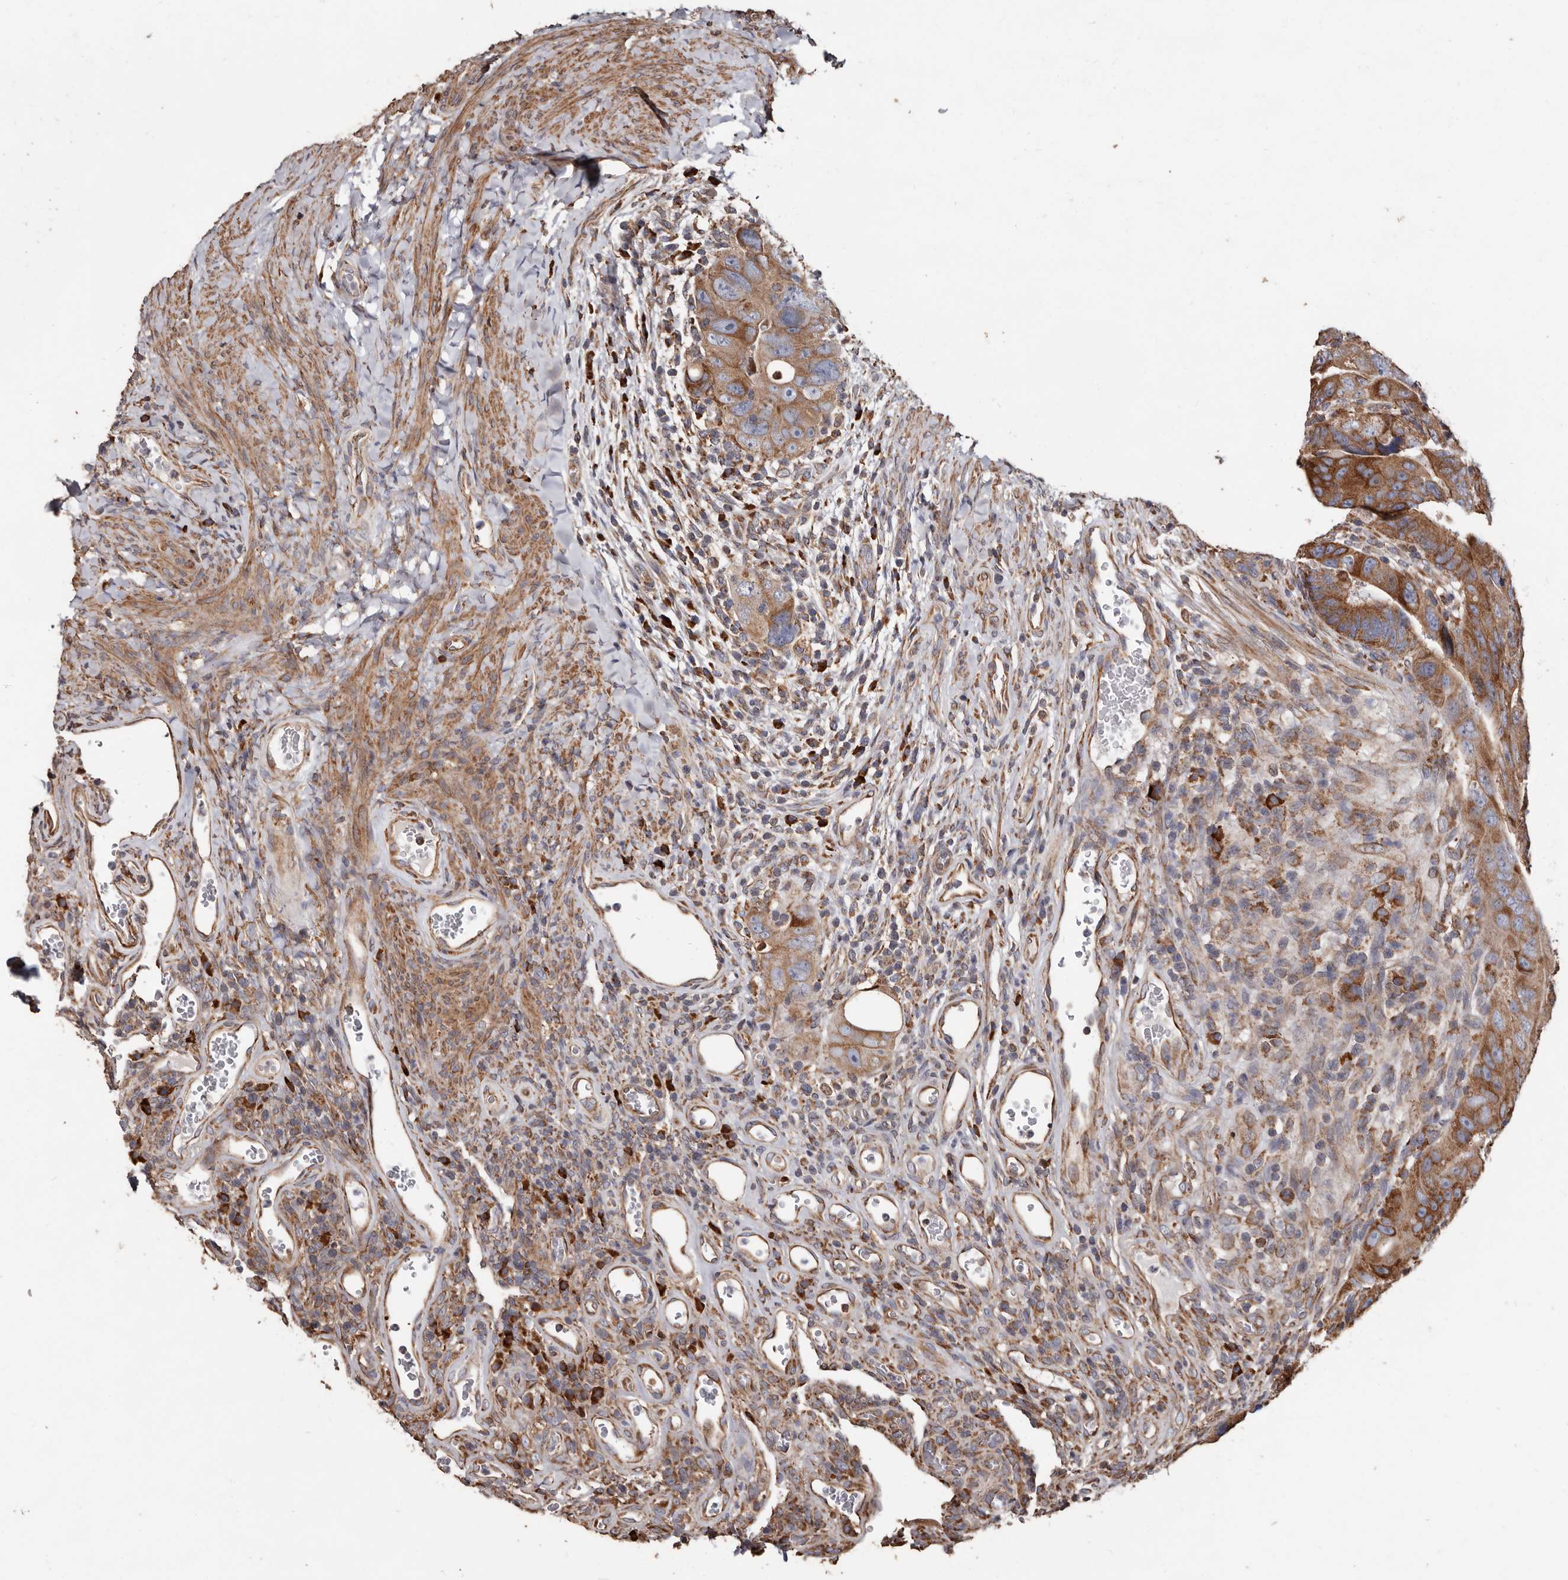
{"staining": {"intensity": "moderate", "quantity": ">75%", "location": "cytoplasmic/membranous"}, "tissue": "colorectal cancer", "cell_type": "Tumor cells", "image_type": "cancer", "snomed": [{"axis": "morphology", "description": "Adenocarcinoma, NOS"}, {"axis": "topography", "description": "Rectum"}], "caption": "DAB (3,3'-diaminobenzidine) immunohistochemical staining of colorectal adenocarcinoma shows moderate cytoplasmic/membranous protein positivity in approximately >75% of tumor cells.", "gene": "OSGIN2", "patient": {"sex": "male", "age": 59}}